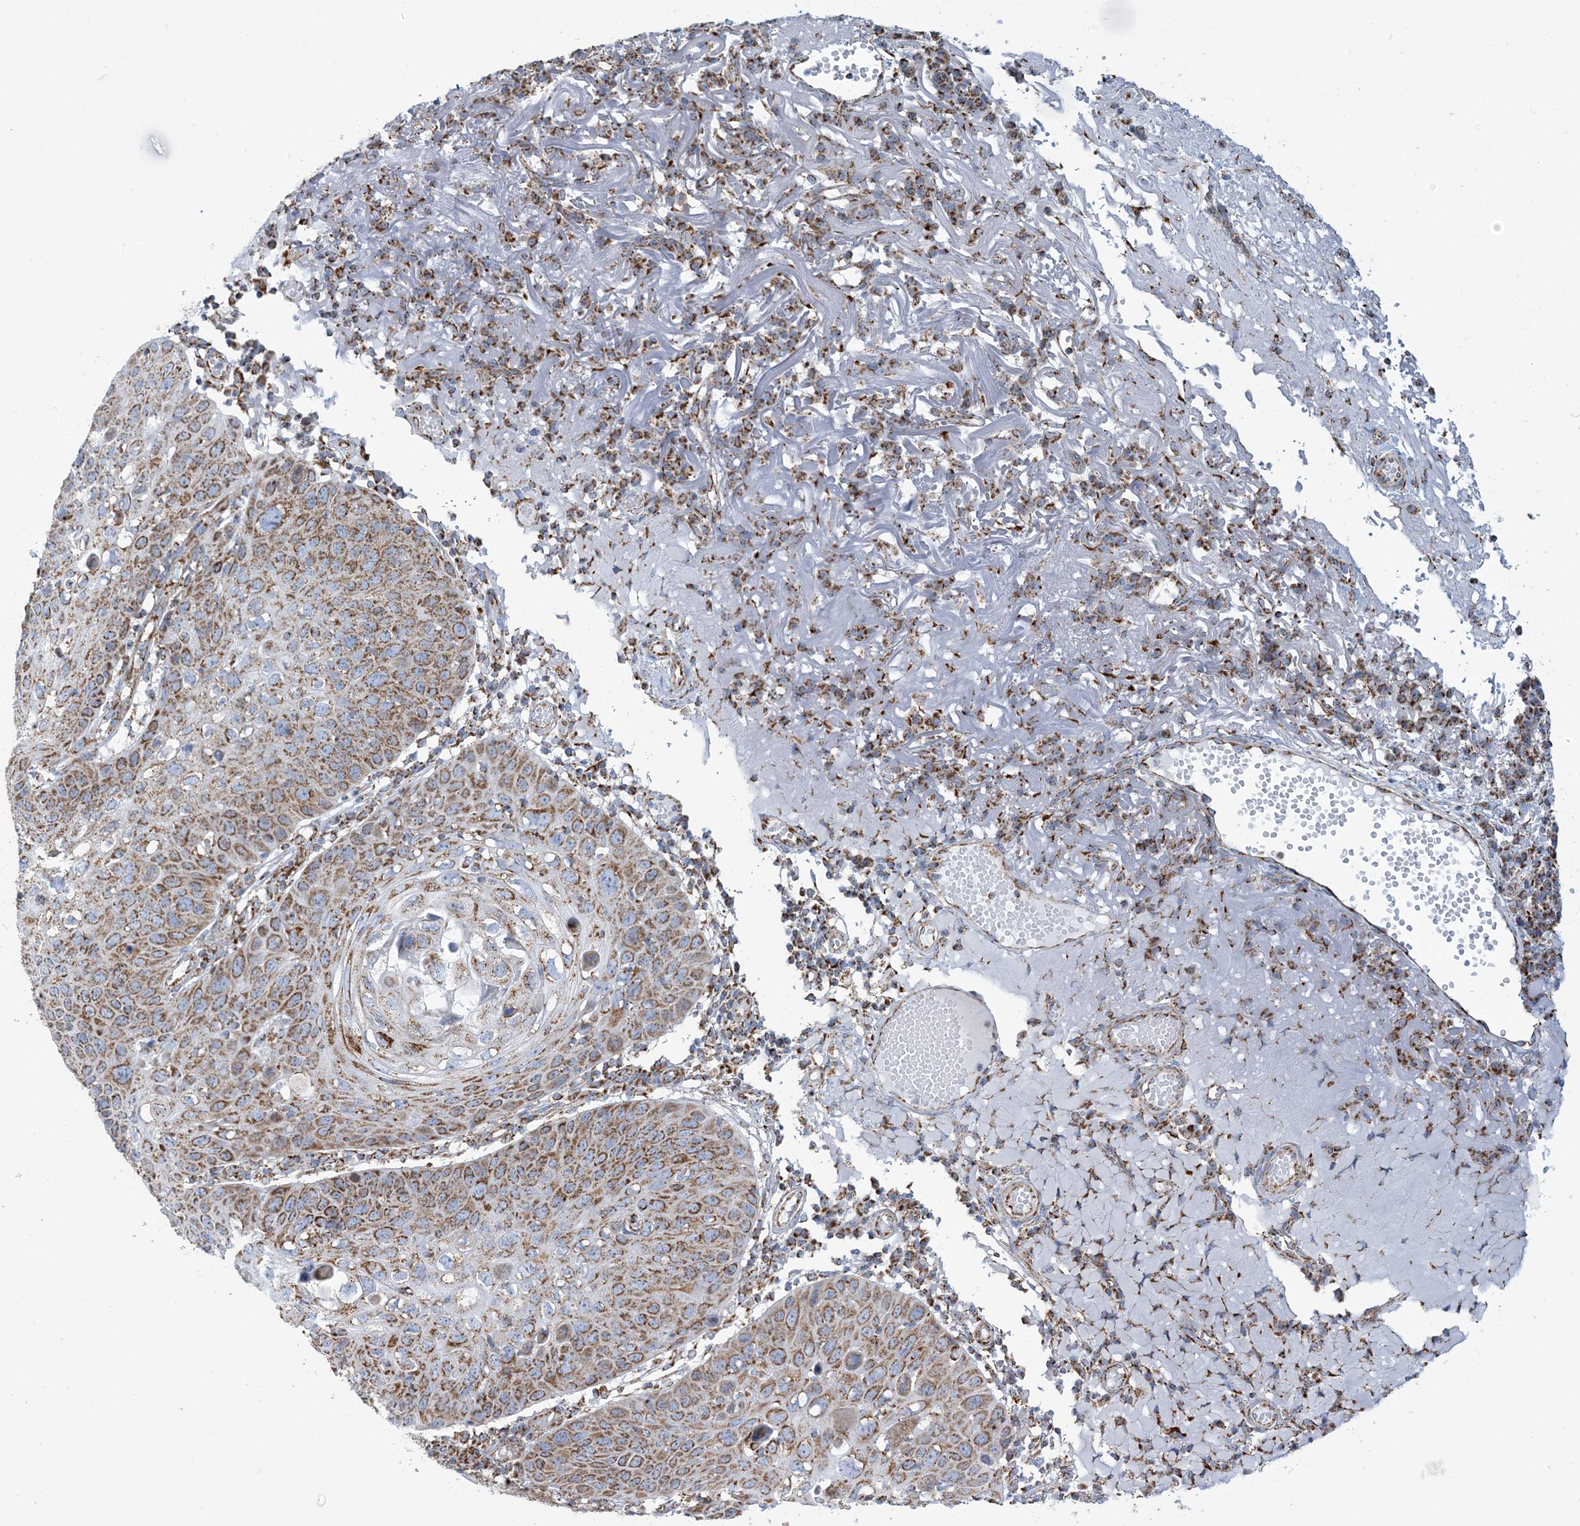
{"staining": {"intensity": "moderate", "quantity": ">75%", "location": "cytoplasmic/membranous"}, "tissue": "skin cancer", "cell_type": "Tumor cells", "image_type": "cancer", "snomed": [{"axis": "morphology", "description": "Squamous cell carcinoma, NOS"}, {"axis": "topography", "description": "Skin"}], "caption": "Skin cancer tissue demonstrates moderate cytoplasmic/membranous positivity in approximately >75% of tumor cells, visualized by immunohistochemistry. Immunohistochemistry (ihc) stains the protein of interest in brown and the nuclei are stained blue.", "gene": "SAMM50", "patient": {"sex": "female", "age": 90}}